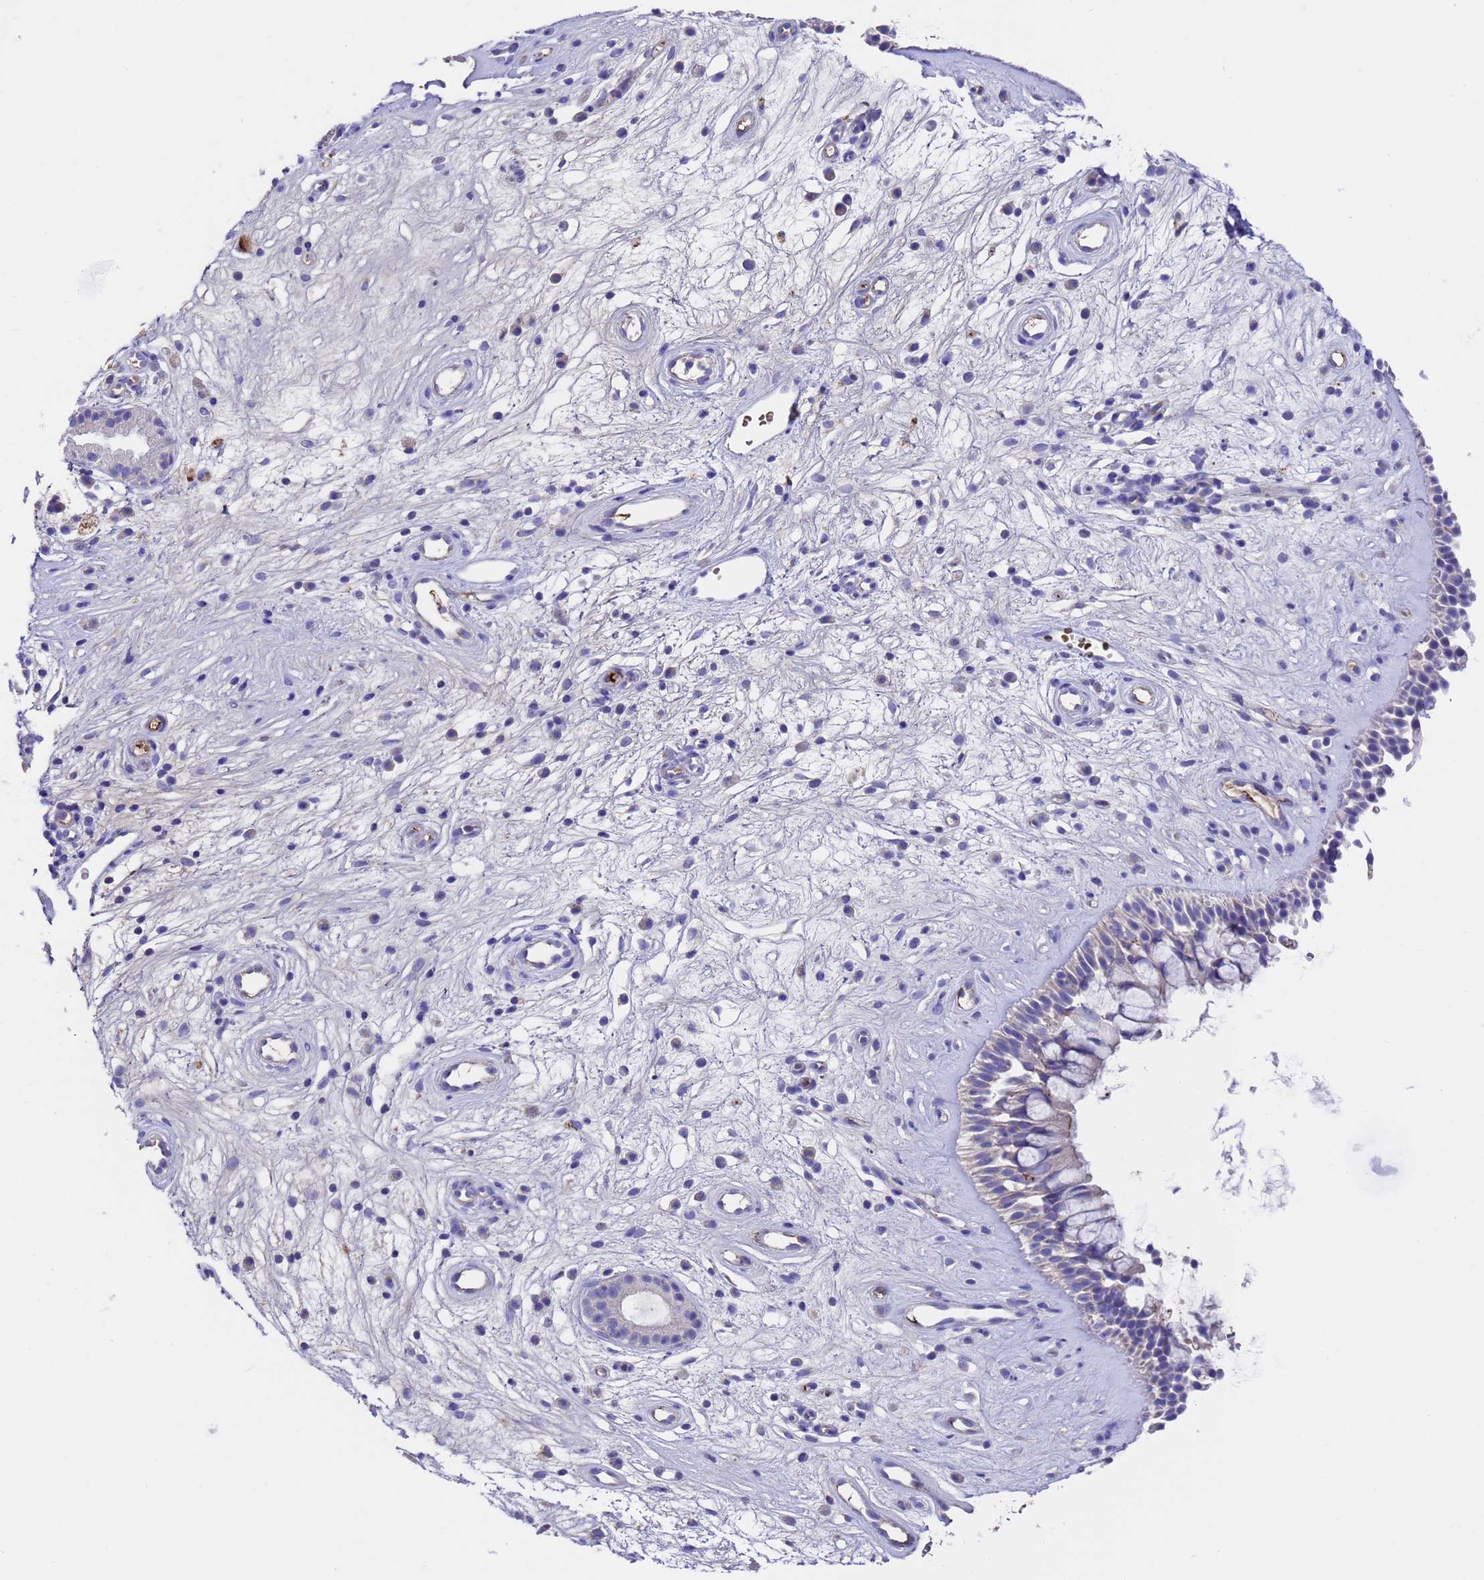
{"staining": {"intensity": "negative", "quantity": "none", "location": "none"}, "tissue": "nasopharynx", "cell_type": "Respiratory epithelial cells", "image_type": "normal", "snomed": [{"axis": "morphology", "description": "Normal tissue, NOS"}, {"axis": "topography", "description": "Nasopharynx"}], "caption": "Immunohistochemistry of benign human nasopharynx exhibits no staining in respiratory epithelial cells. The staining is performed using DAB brown chromogen with nuclei counter-stained in using hematoxylin.", "gene": "ELP6", "patient": {"sex": "male", "age": 32}}